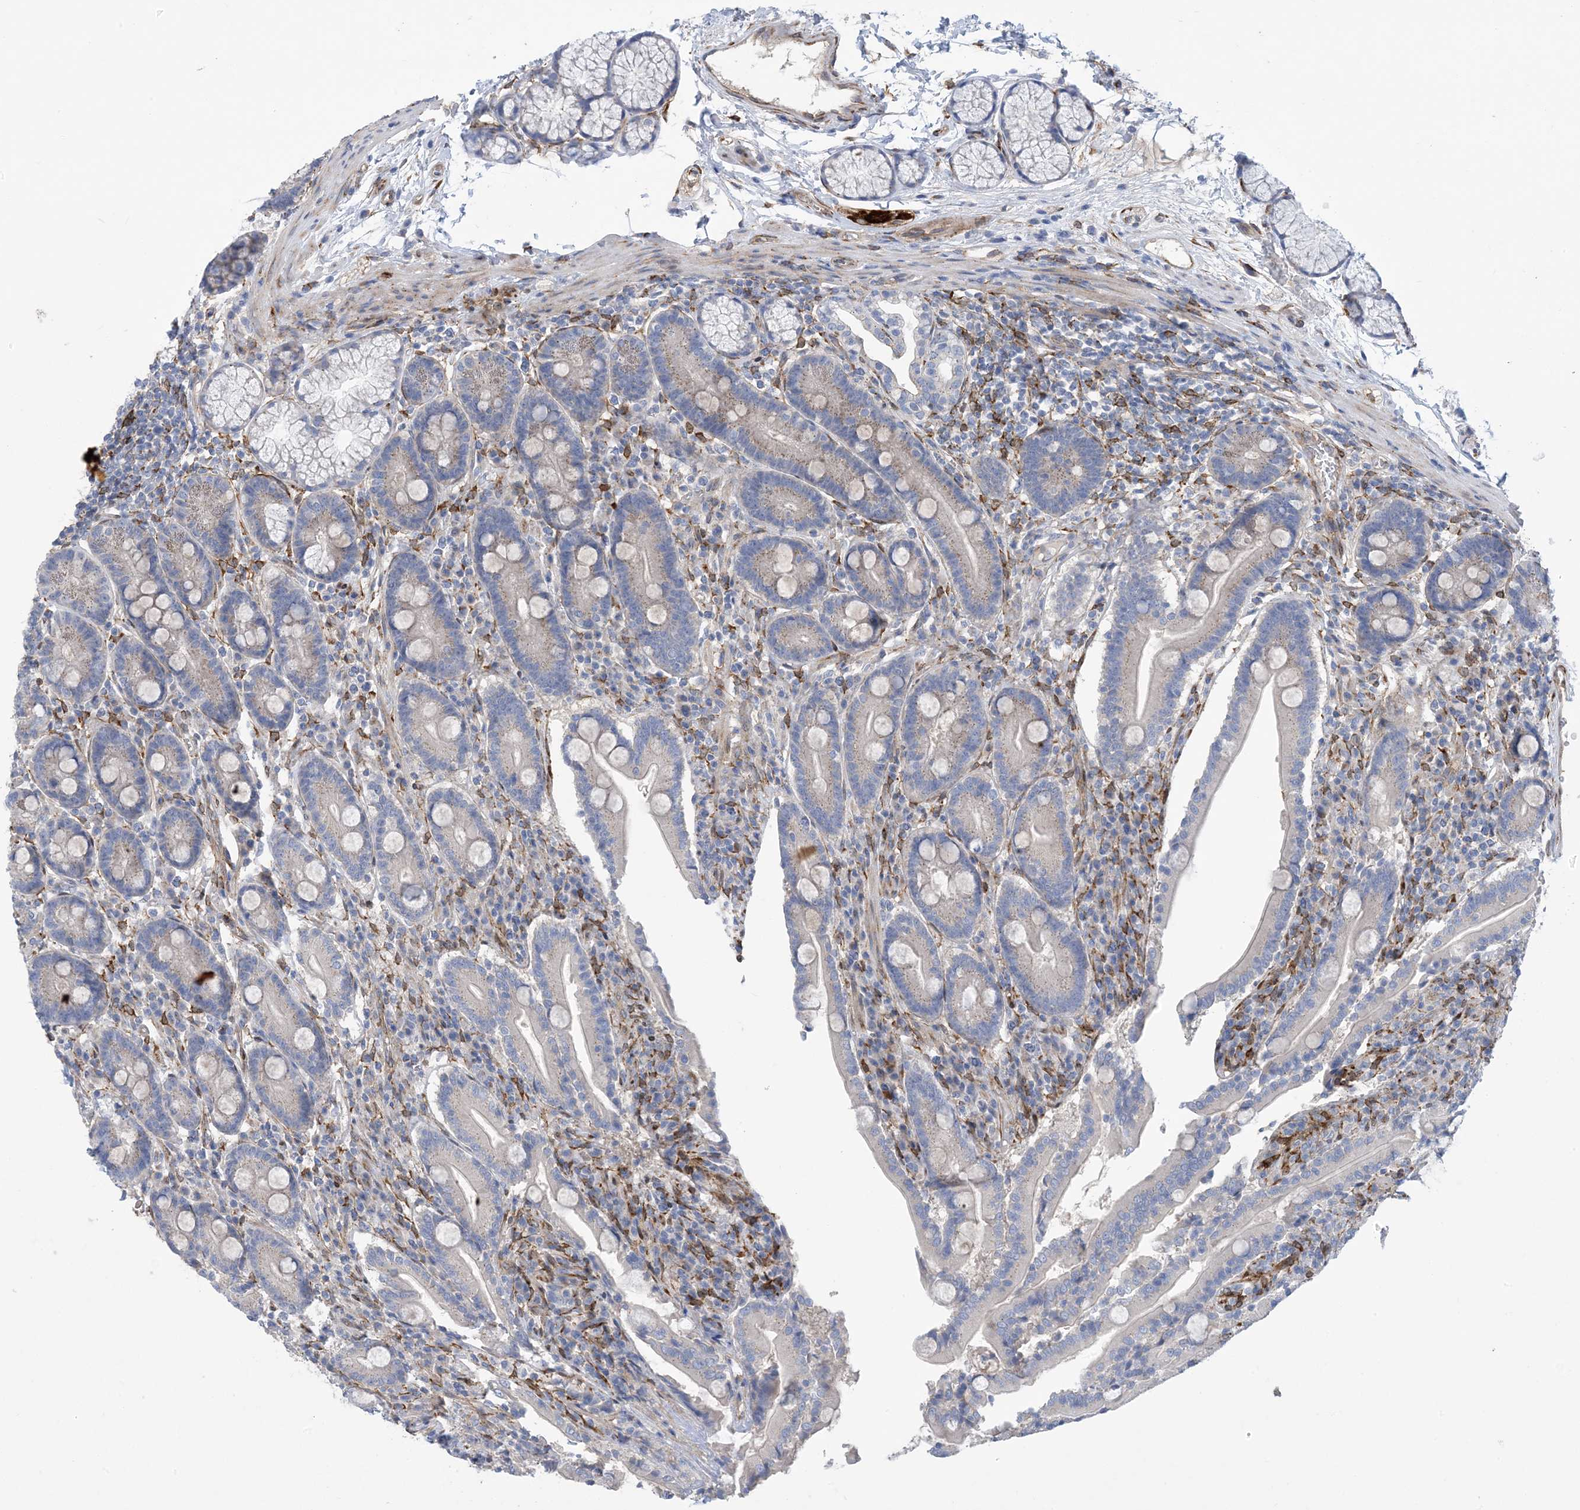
{"staining": {"intensity": "weak", "quantity": "25%-75%", "location": "cytoplasmic/membranous"}, "tissue": "duodenum", "cell_type": "Glandular cells", "image_type": "normal", "snomed": [{"axis": "morphology", "description": "Normal tissue, NOS"}, {"axis": "topography", "description": "Duodenum"}], "caption": "The photomicrograph displays staining of unremarkable duodenum, revealing weak cytoplasmic/membranous protein expression (brown color) within glandular cells.", "gene": "RBMS3", "patient": {"sex": "male", "age": 35}}